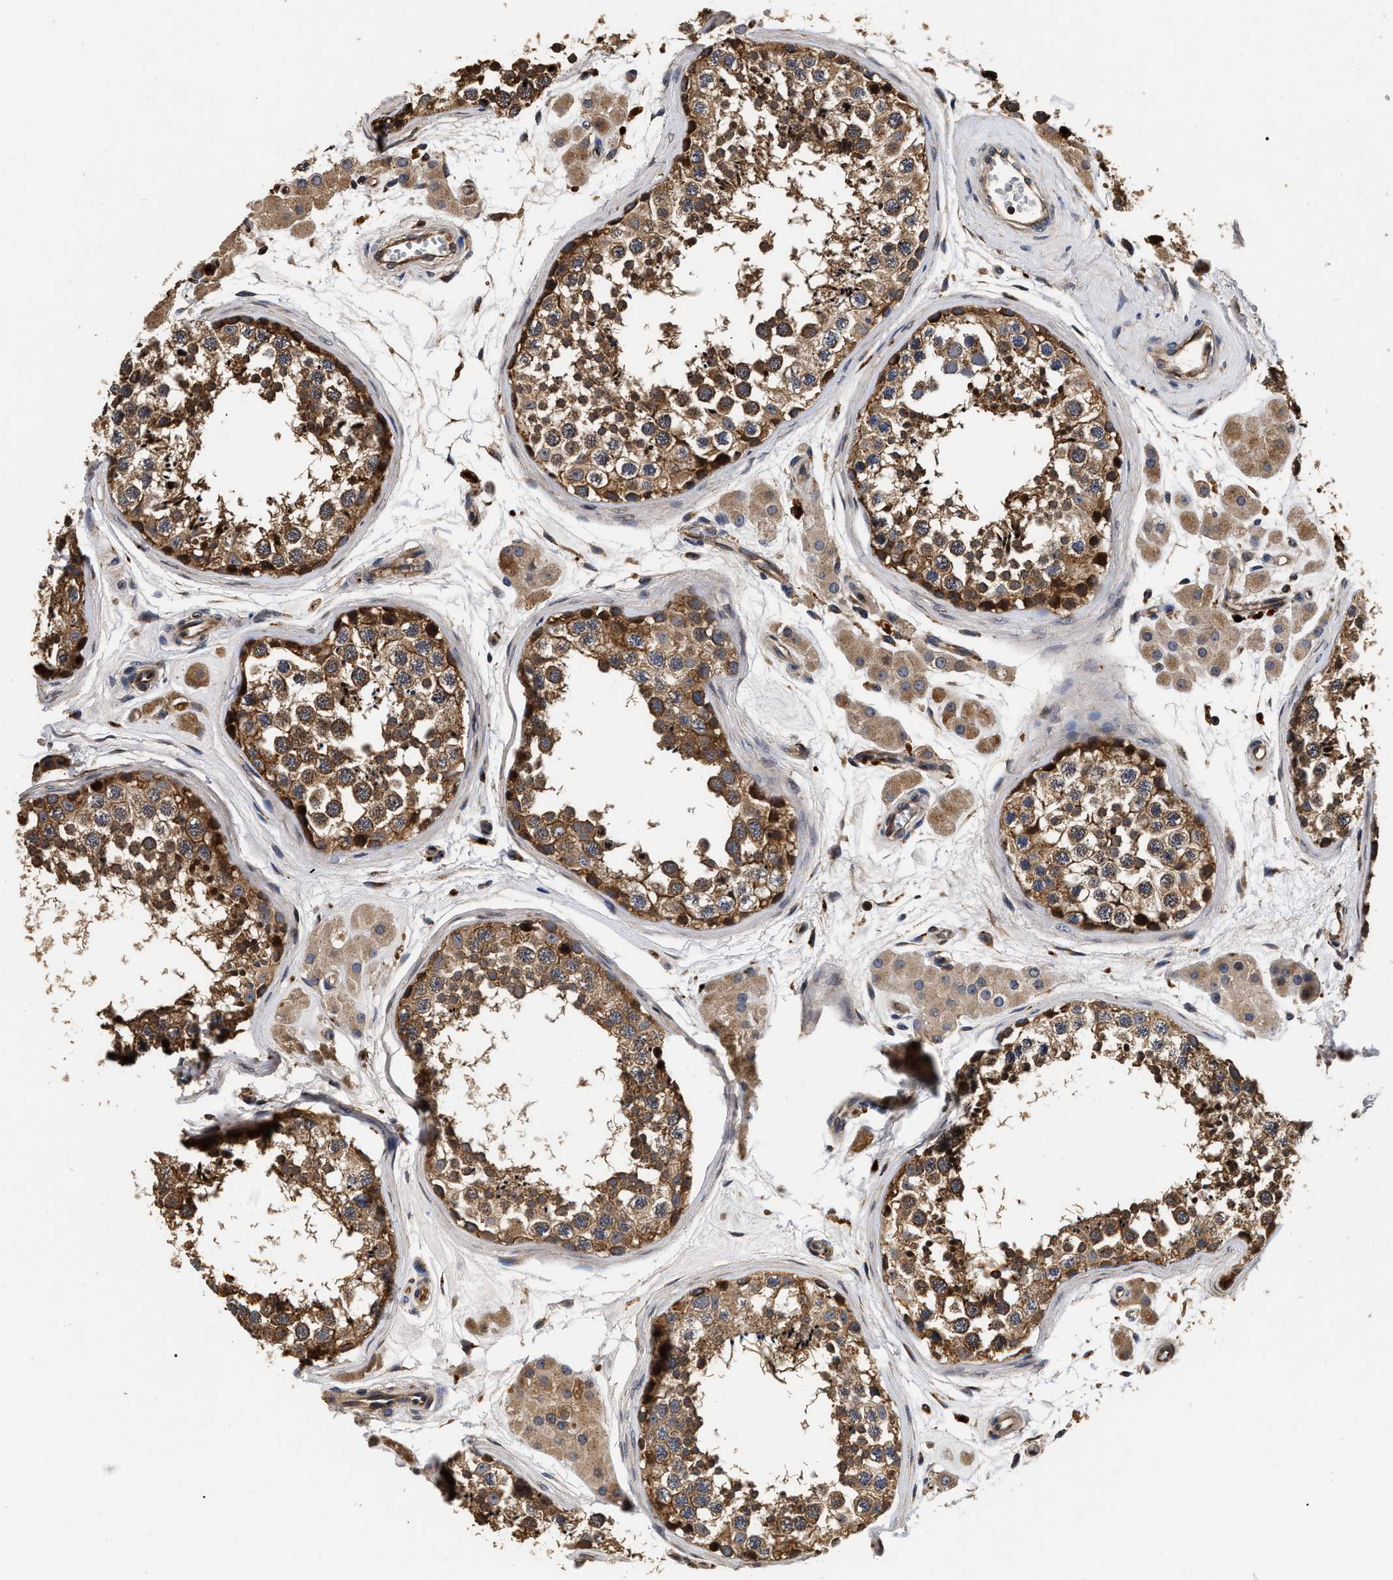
{"staining": {"intensity": "moderate", "quantity": ">75%", "location": "cytoplasmic/membranous"}, "tissue": "testis", "cell_type": "Cells in seminiferous ducts", "image_type": "normal", "snomed": [{"axis": "morphology", "description": "Normal tissue, NOS"}, {"axis": "topography", "description": "Testis"}], "caption": "DAB immunohistochemical staining of normal testis displays moderate cytoplasmic/membranous protein expression in about >75% of cells in seminiferous ducts. (DAB IHC, brown staining for protein, blue staining for nuclei).", "gene": "ABCG8", "patient": {"sex": "male", "age": 56}}